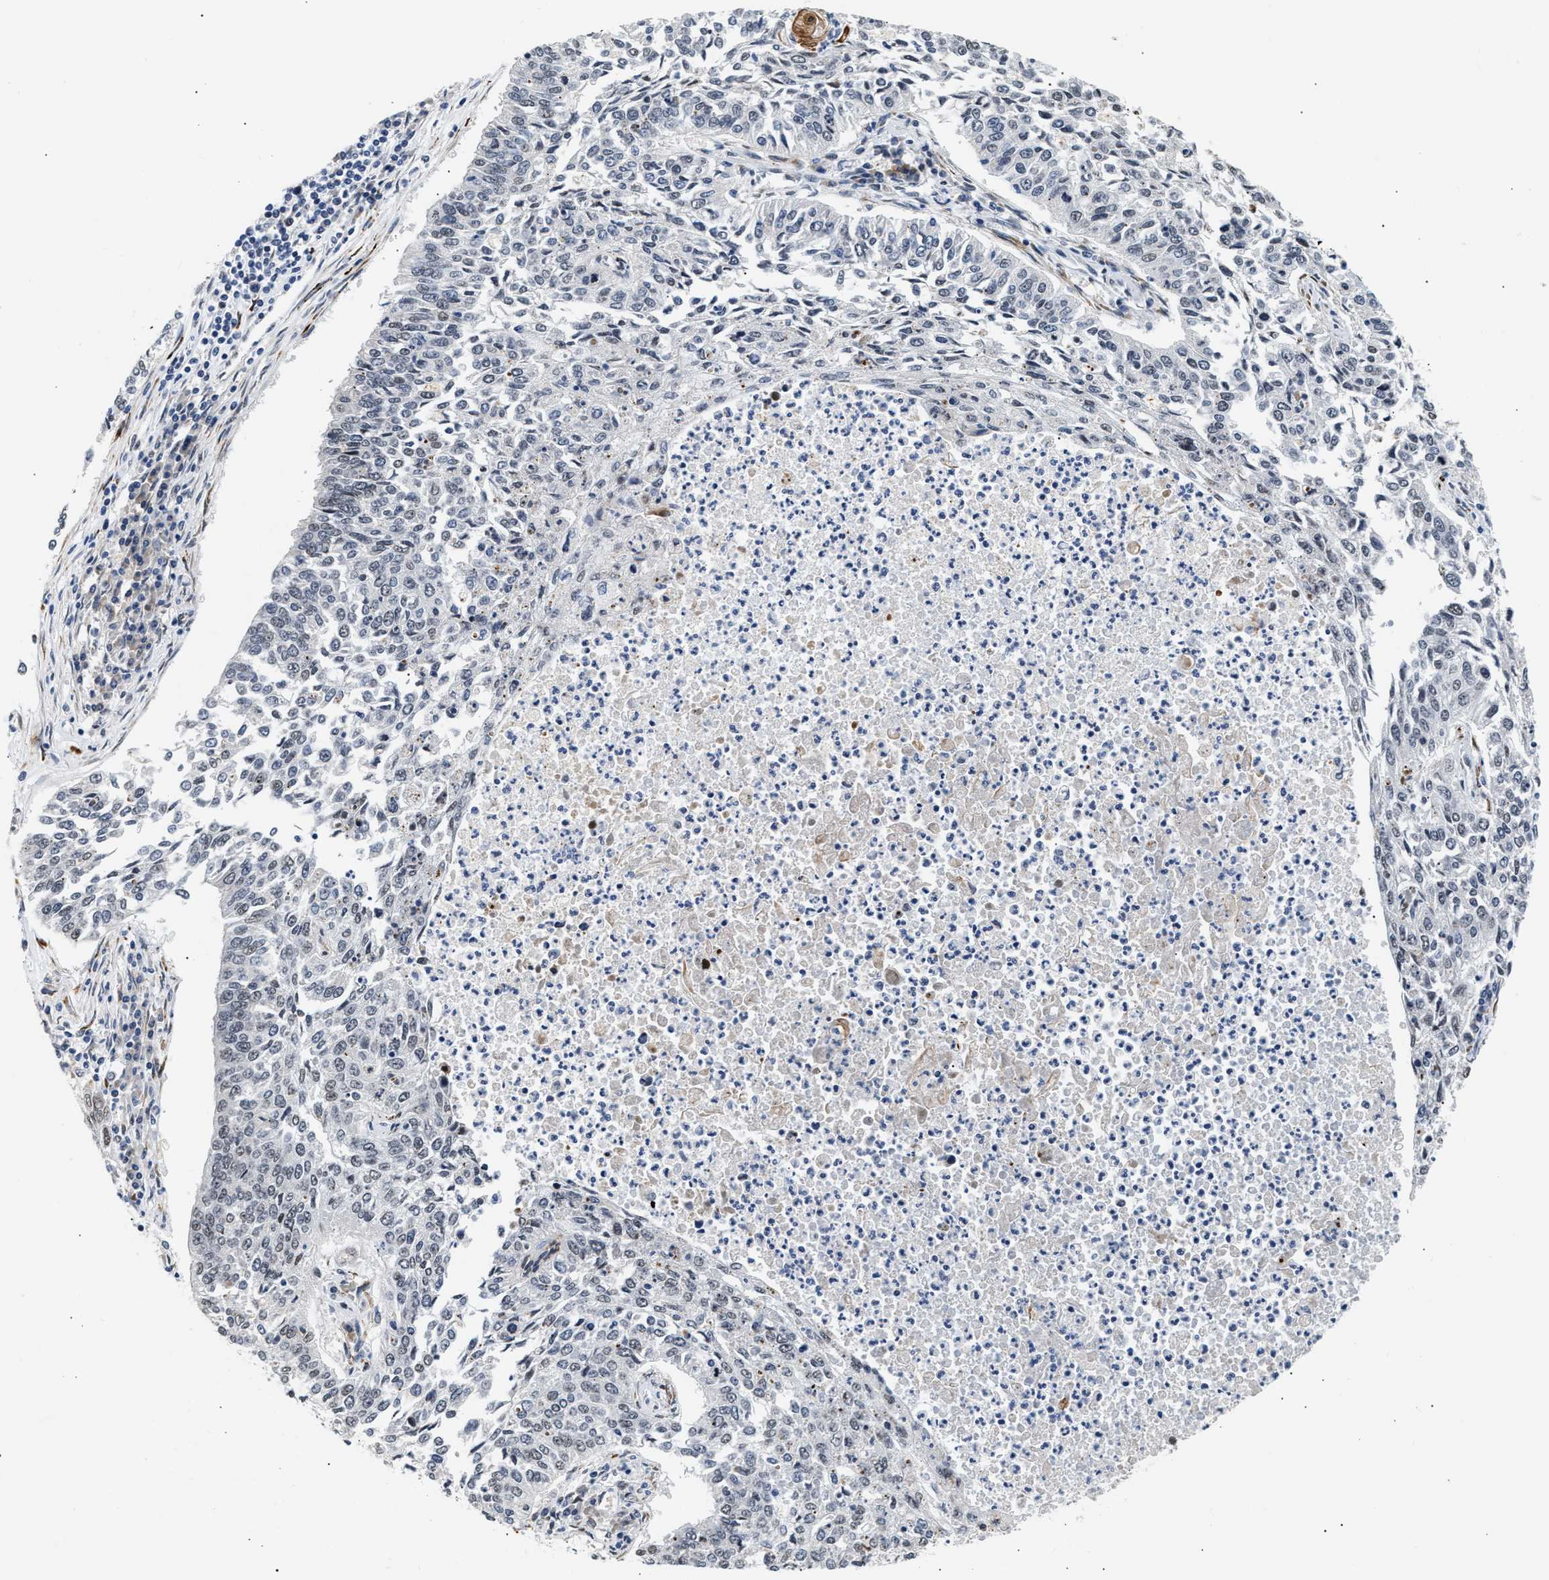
{"staining": {"intensity": "weak", "quantity": "<25%", "location": "nuclear"}, "tissue": "lung cancer", "cell_type": "Tumor cells", "image_type": "cancer", "snomed": [{"axis": "morphology", "description": "Normal tissue, NOS"}, {"axis": "morphology", "description": "Squamous cell carcinoma, NOS"}, {"axis": "topography", "description": "Cartilage tissue"}, {"axis": "topography", "description": "Bronchus"}, {"axis": "topography", "description": "Lung"}], "caption": "Immunohistochemical staining of squamous cell carcinoma (lung) exhibits no significant expression in tumor cells.", "gene": "THOC1", "patient": {"sex": "female", "age": 49}}